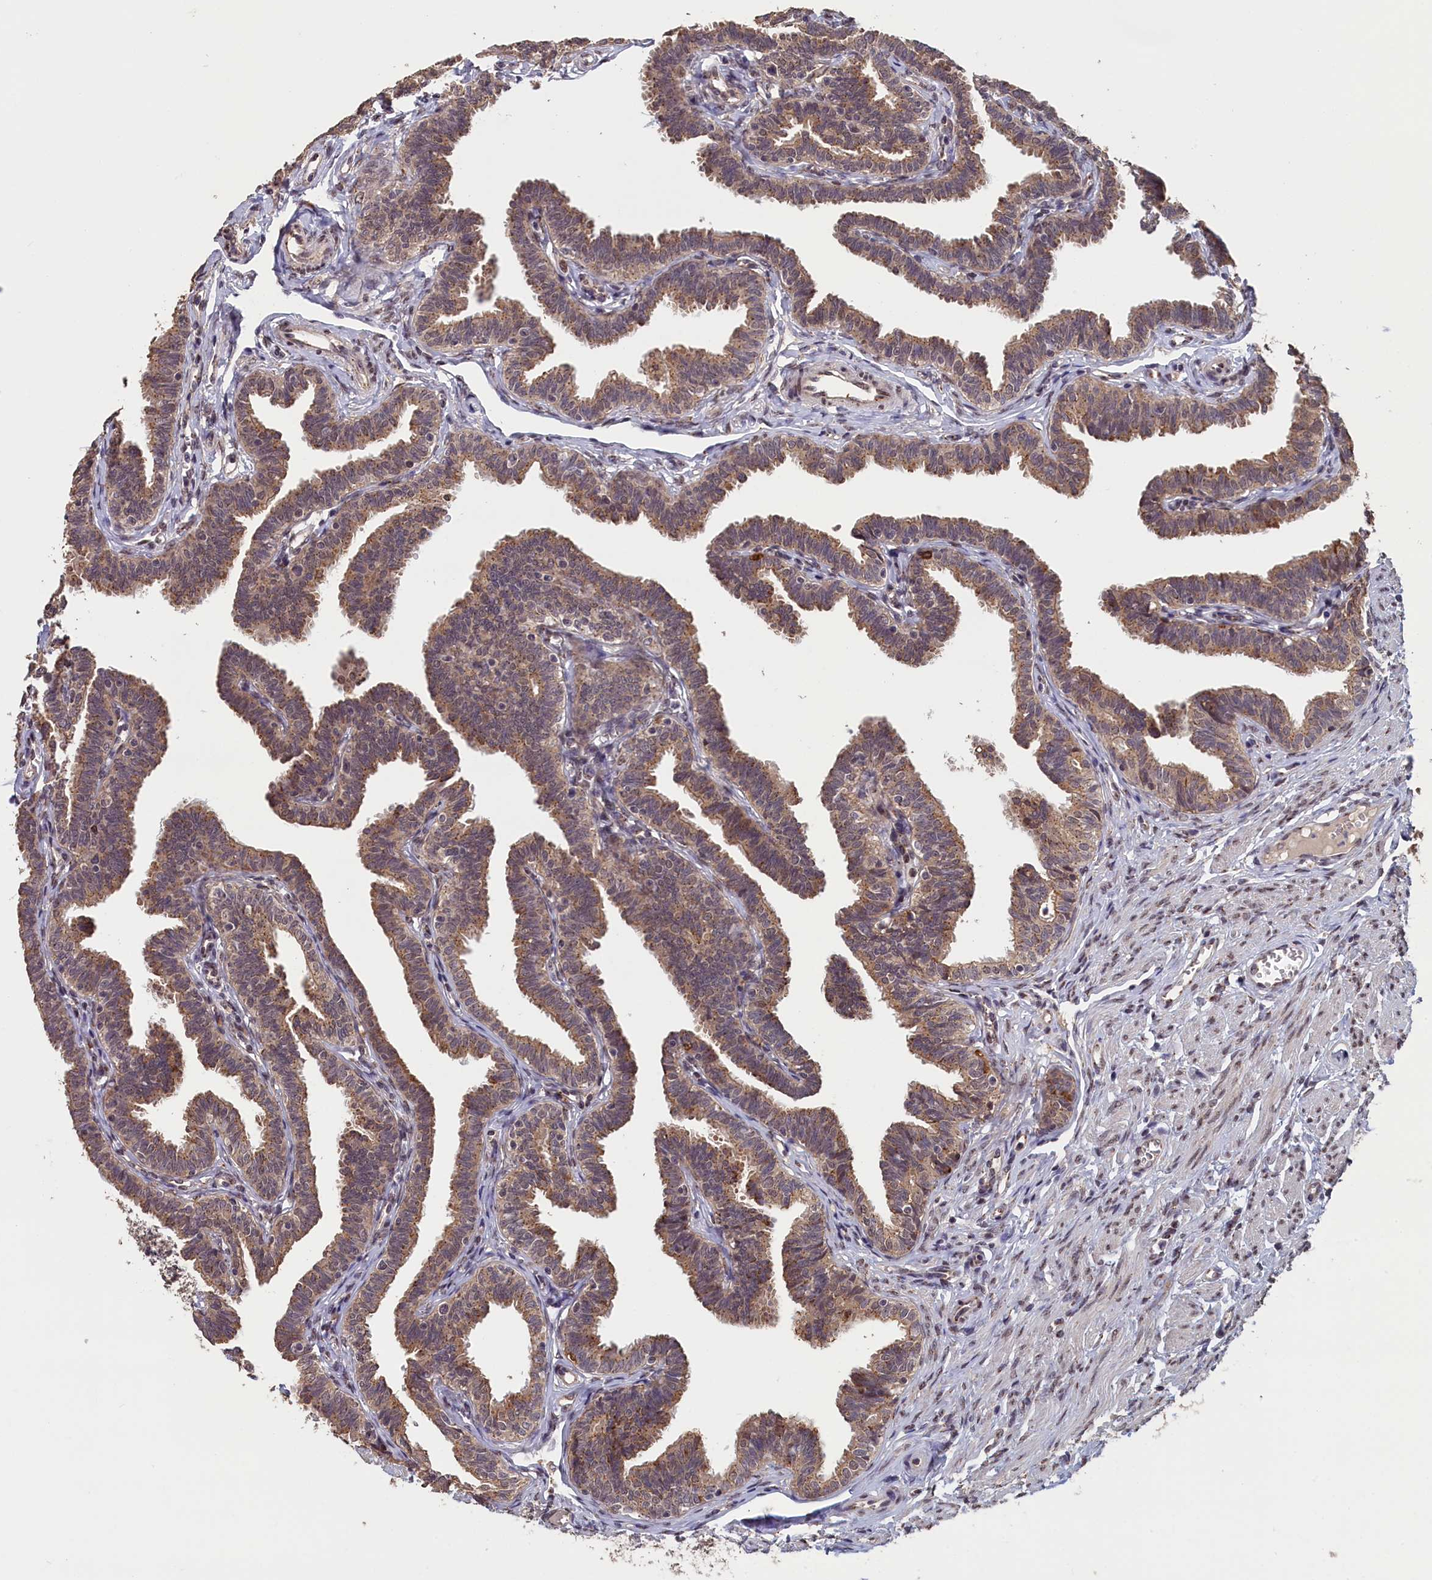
{"staining": {"intensity": "moderate", "quantity": ">75%", "location": "cytoplasmic/membranous"}, "tissue": "fallopian tube", "cell_type": "Glandular cells", "image_type": "normal", "snomed": [{"axis": "morphology", "description": "Normal tissue, NOS"}, {"axis": "topography", "description": "Fallopian tube"}, {"axis": "topography", "description": "Ovary"}], "caption": "Approximately >75% of glandular cells in normal fallopian tube display moderate cytoplasmic/membranous protein staining as visualized by brown immunohistochemical staining.", "gene": "PIGQ", "patient": {"sex": "female", "age": 23}}